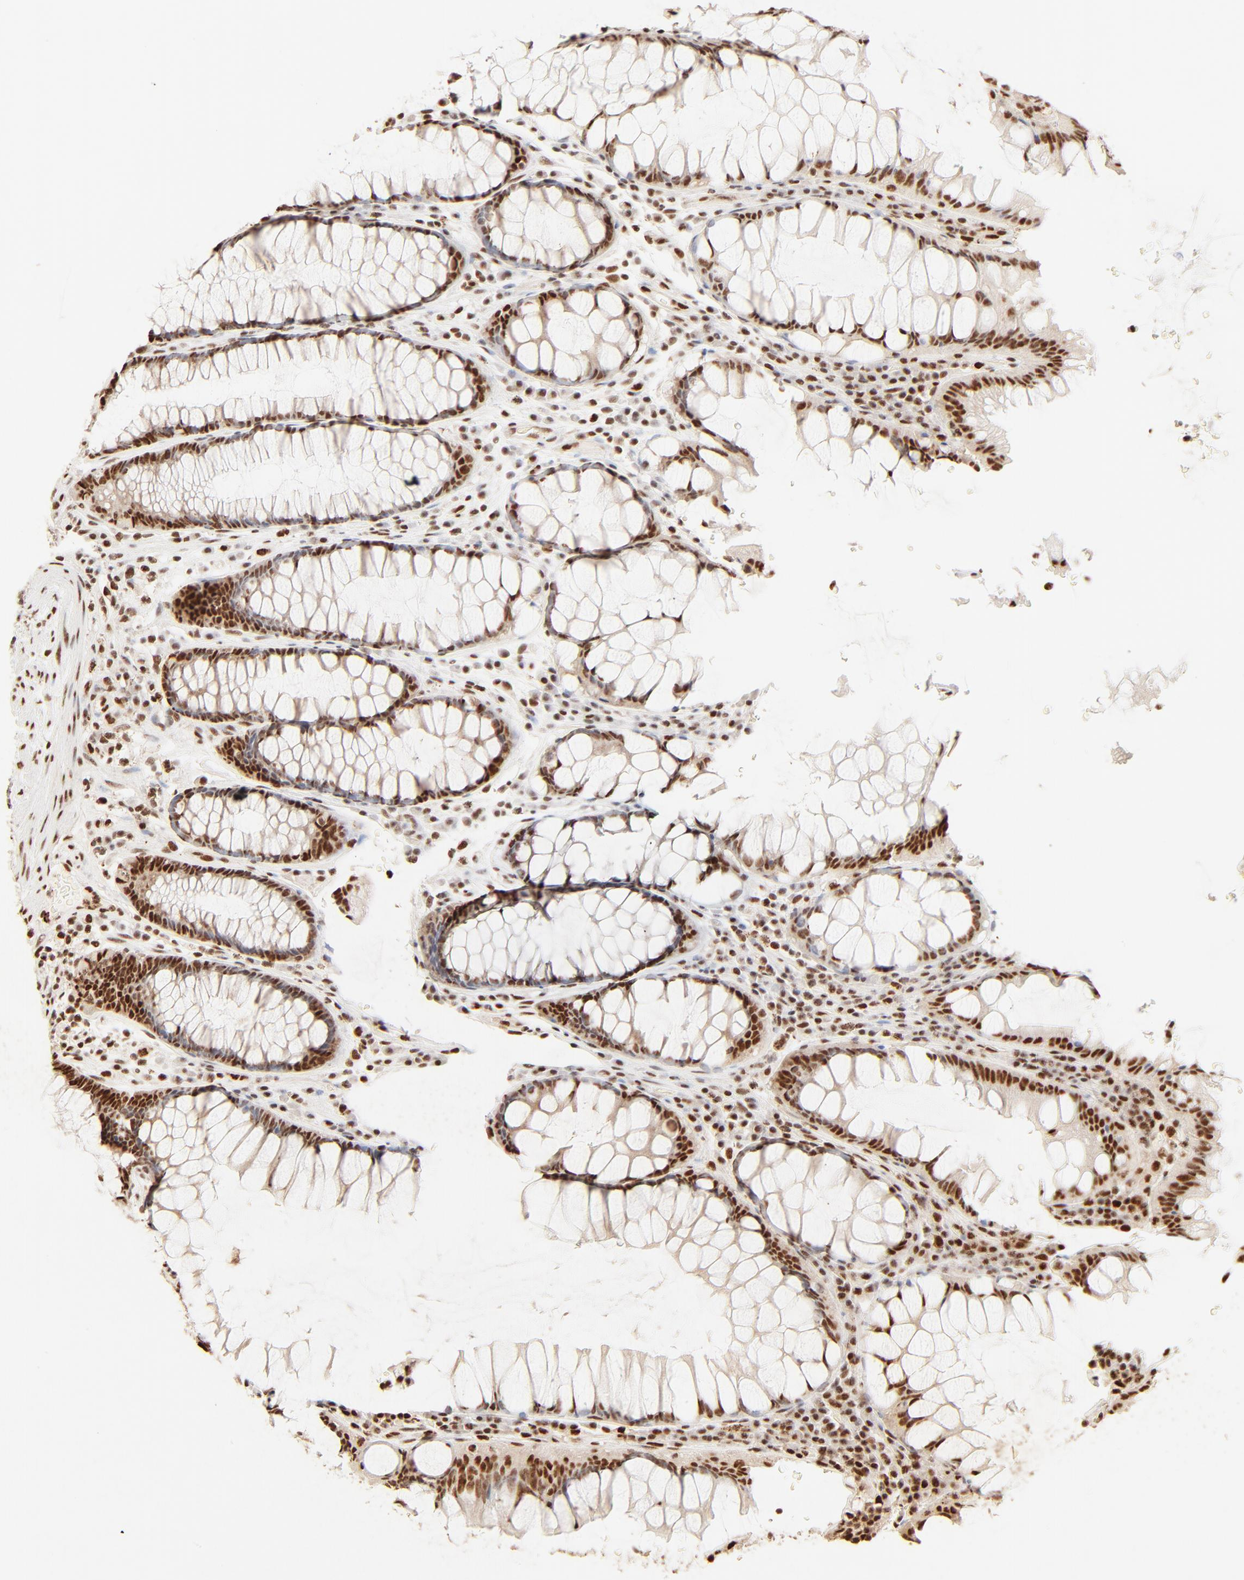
{"staining": {"intensity": "strong", "quantity": ">75%", "location": "nuclear"}, "tissue": "colorectal cancer", "cell_type": "Tumor cells", "image_type": "cancer", "snomed": [{"axis": "morphology", "description": "Normal tissue, NOS"}, {"axis": "morphology", "description": "Adenocarcinoma, NOS"}, {"axis": "topography", "description": "Colon"}], "caption": "Adenocarcinoma (colorectal) stained for a protein (brown) exhibits strong nuclear positive positivity in about >75% of tumor cells.", "gene": "FAM50A", "patient": {"sex": "female", "age": 78}}